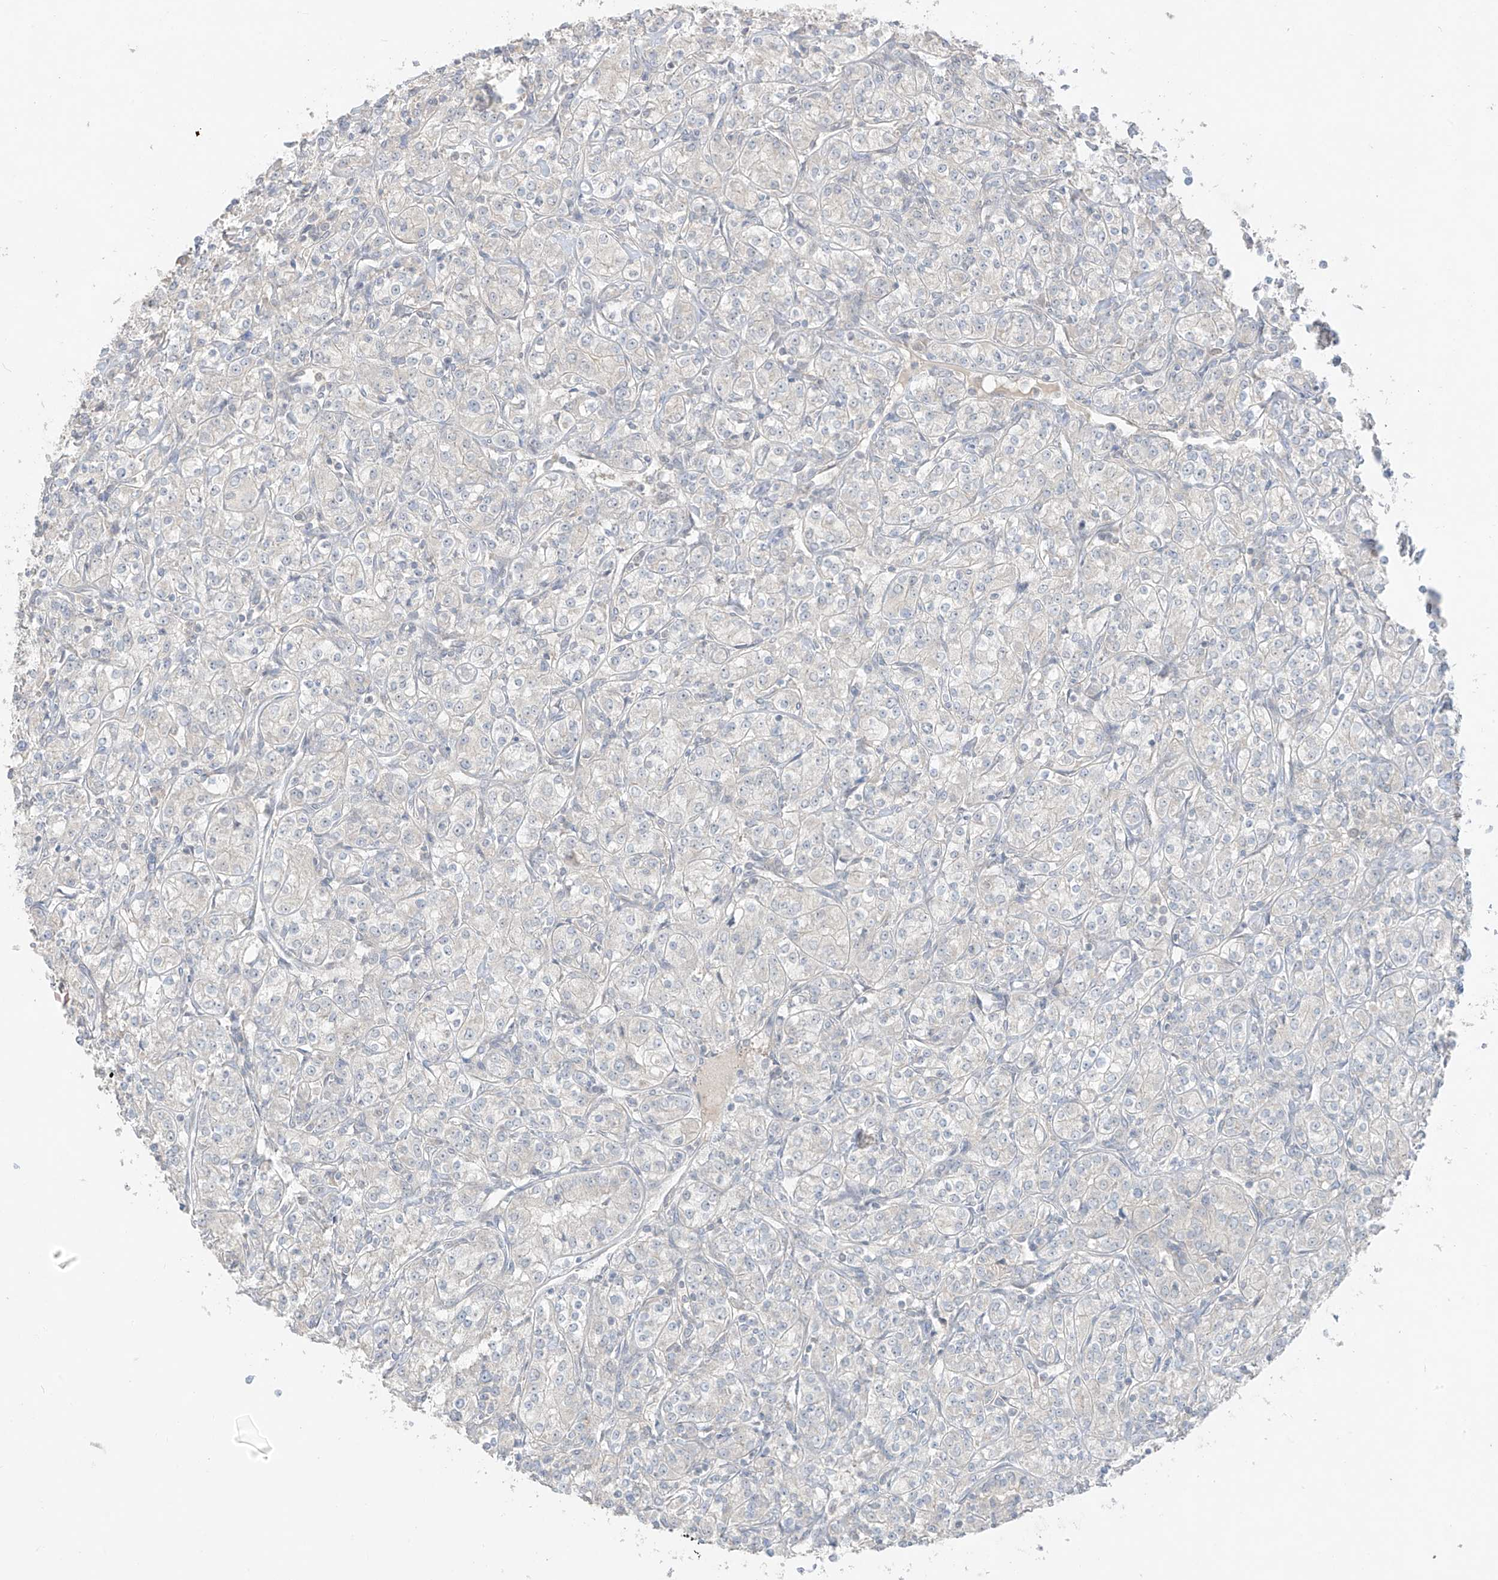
{"staining": {"intensity": "negative", "quantity": "none", "location": "none"}, "tissue": "renal cancer", "cell_type": "Tumor cells", "image_type": "cancer", "snomed": [{"axis": "morphology", "description": "Adenocarcinoma, NOS"}, {"axis": "topography", "description": "Kidney"}], "caption": "This is an immunohistochemistry (IHC) photomicrograph of human adenocarcinoma (renal). There is no expression in tumor cells.", "gene": "ANGEL2", "patient": {"sex": "male", "age": 77}}